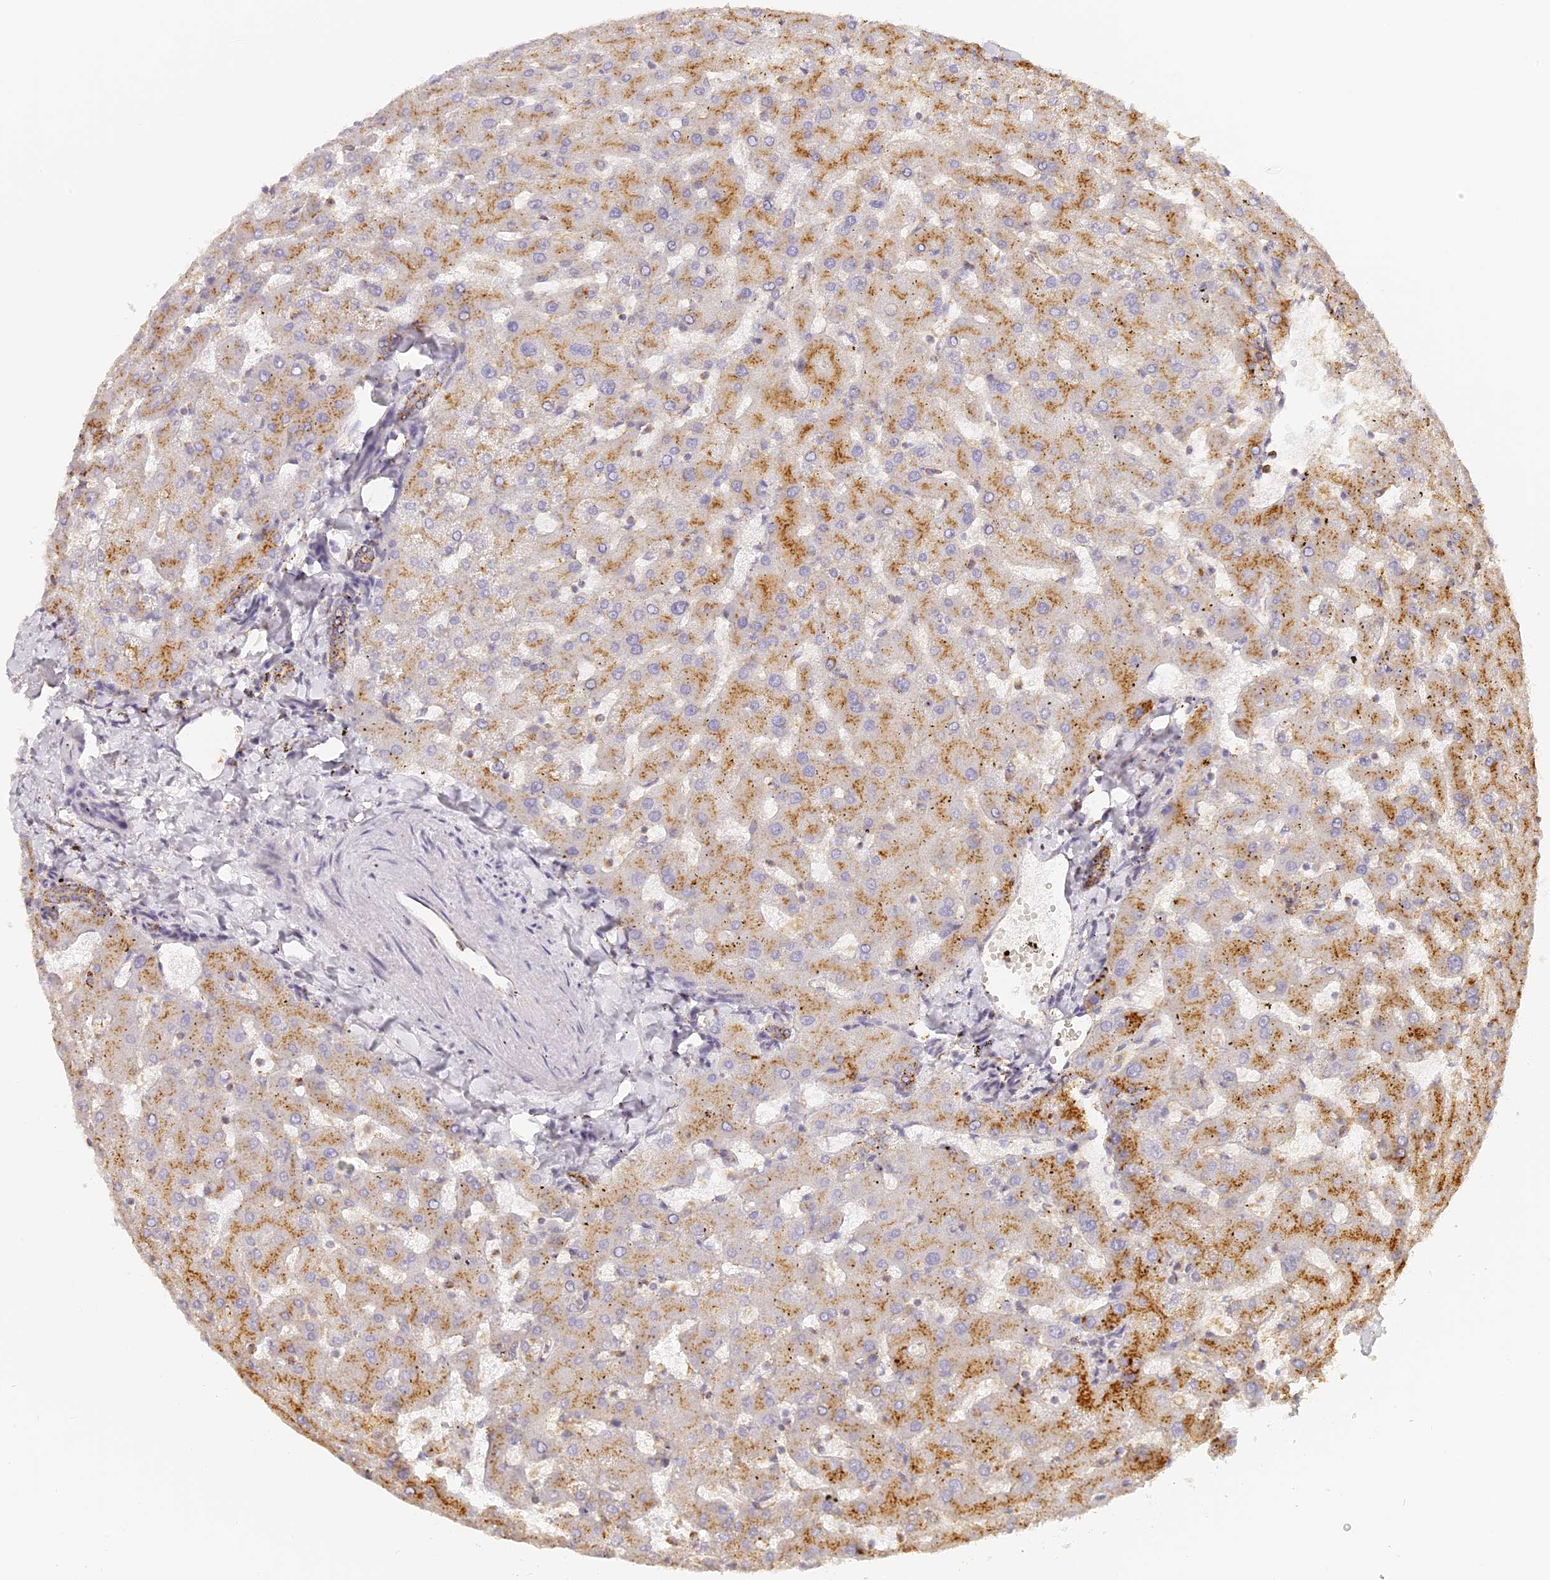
{"staining": {"intensity": "moderate", "quantity": ">75%", "location": "cytoplasmic/membranous"}, "tissue": "liver", "cell_type": "Cholangiocytes", "image_type": "normal", "snomed": [{"axis": "morphology", "description": "Normal tissue, NOS"}, {"axis": "topography", "description": "Liver"}], "caption": "This histopathology image demonstrates immunohistochemistry (IHC) staining of benign human liver, with medium moderate cytoplasmic/membranous staining in approximately >75% of cholangiocytes.", "gene": "LAMP2", "patient": {"sex": "female", "age": 63}}